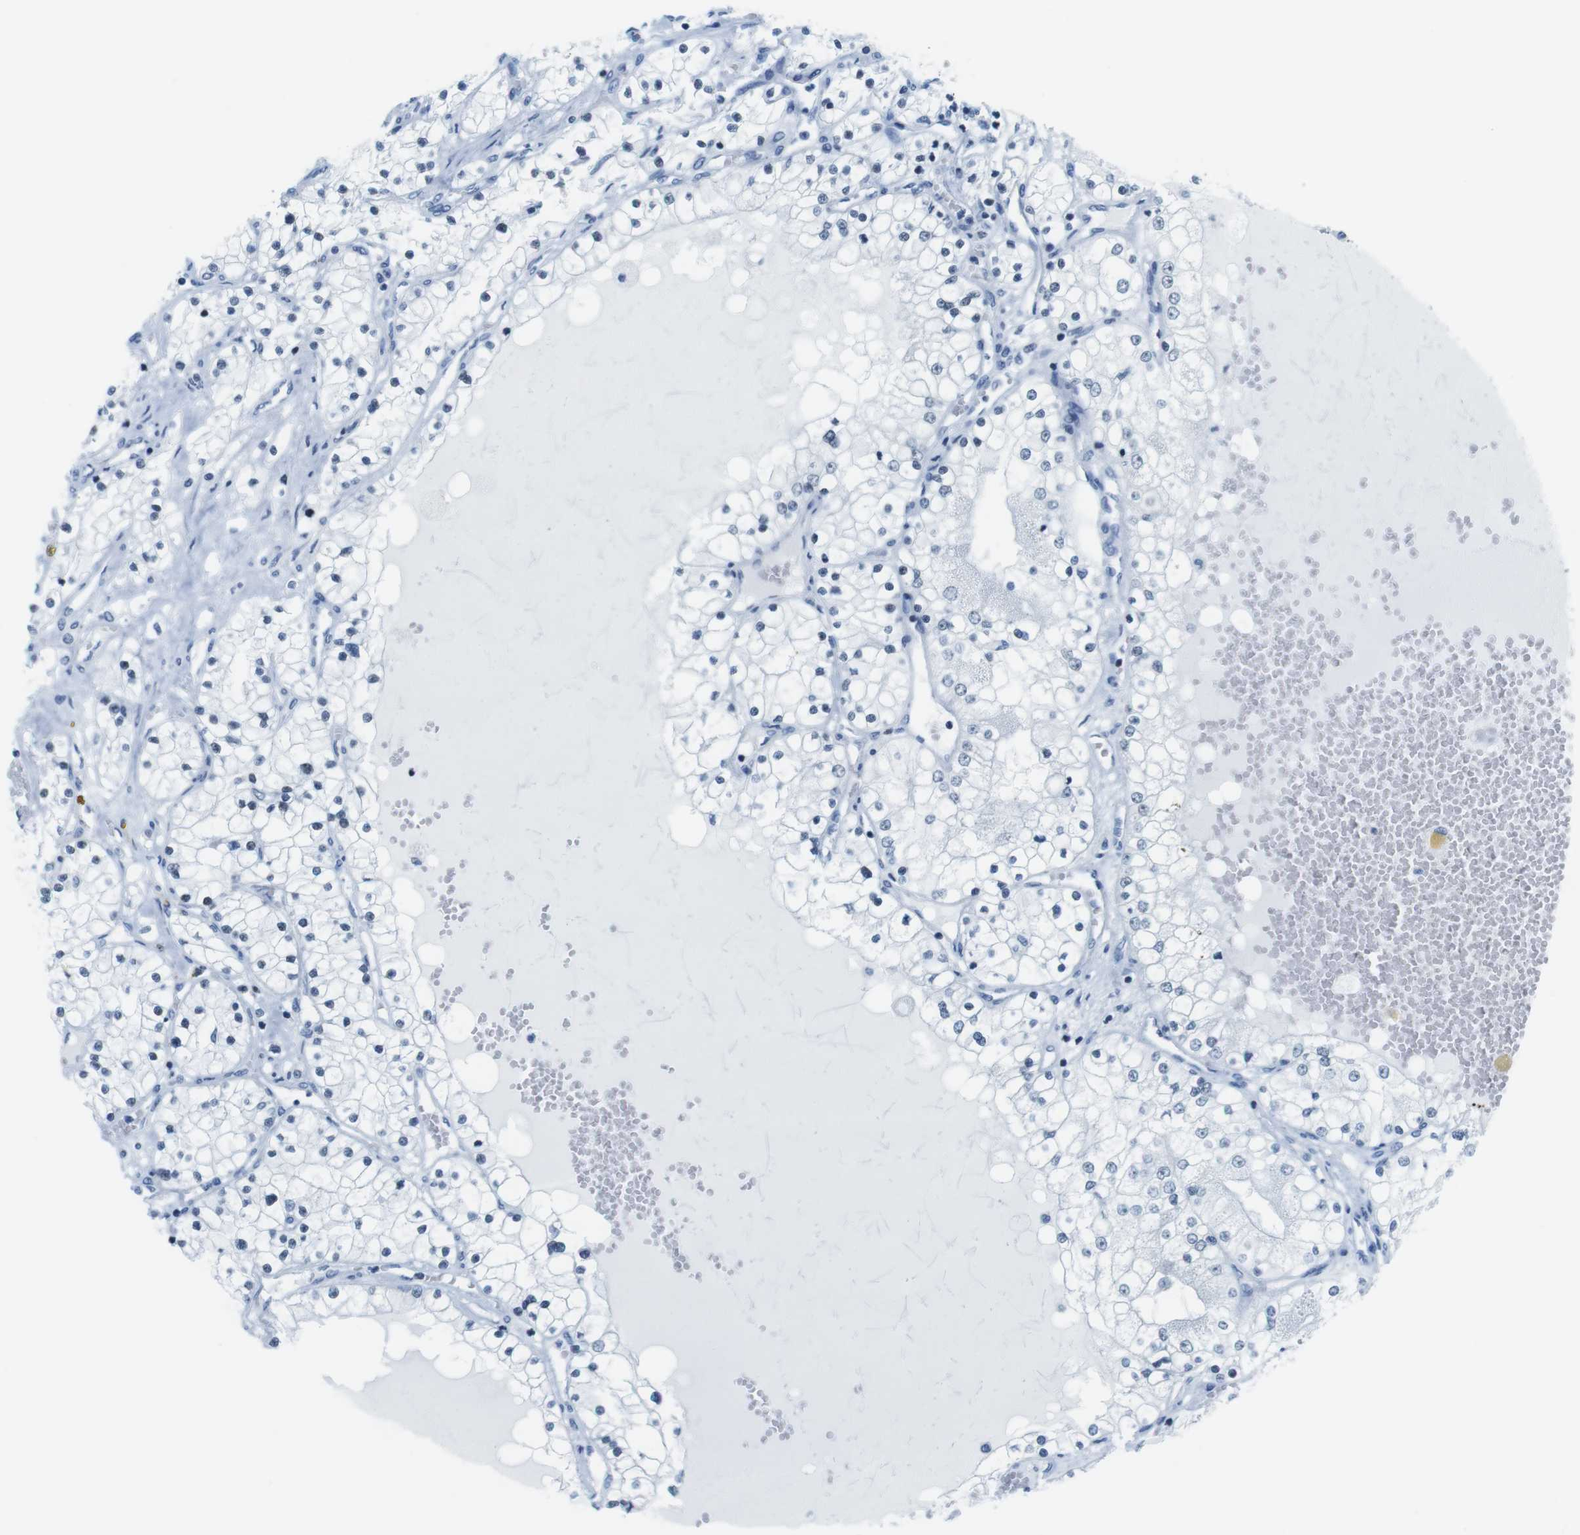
{"staining": {"intensity": "weak", "quantity": "<25%", "location": "nuclear"}, "tissue": "renal cancer", "cell_type": "Tumor cells", "image_type": "cancer", "snomed": [{"axis": "morphology", "description": "Adenocarcinoma, NOS"}, {"axis": "topography", "description": "Kidney"}], "caption": "The histopathology image demonstrates no staining of tumor cells in adenocarcinoma (renal).", "gene": "NIFK", "patient": {"sex": "male", "age": 68}}